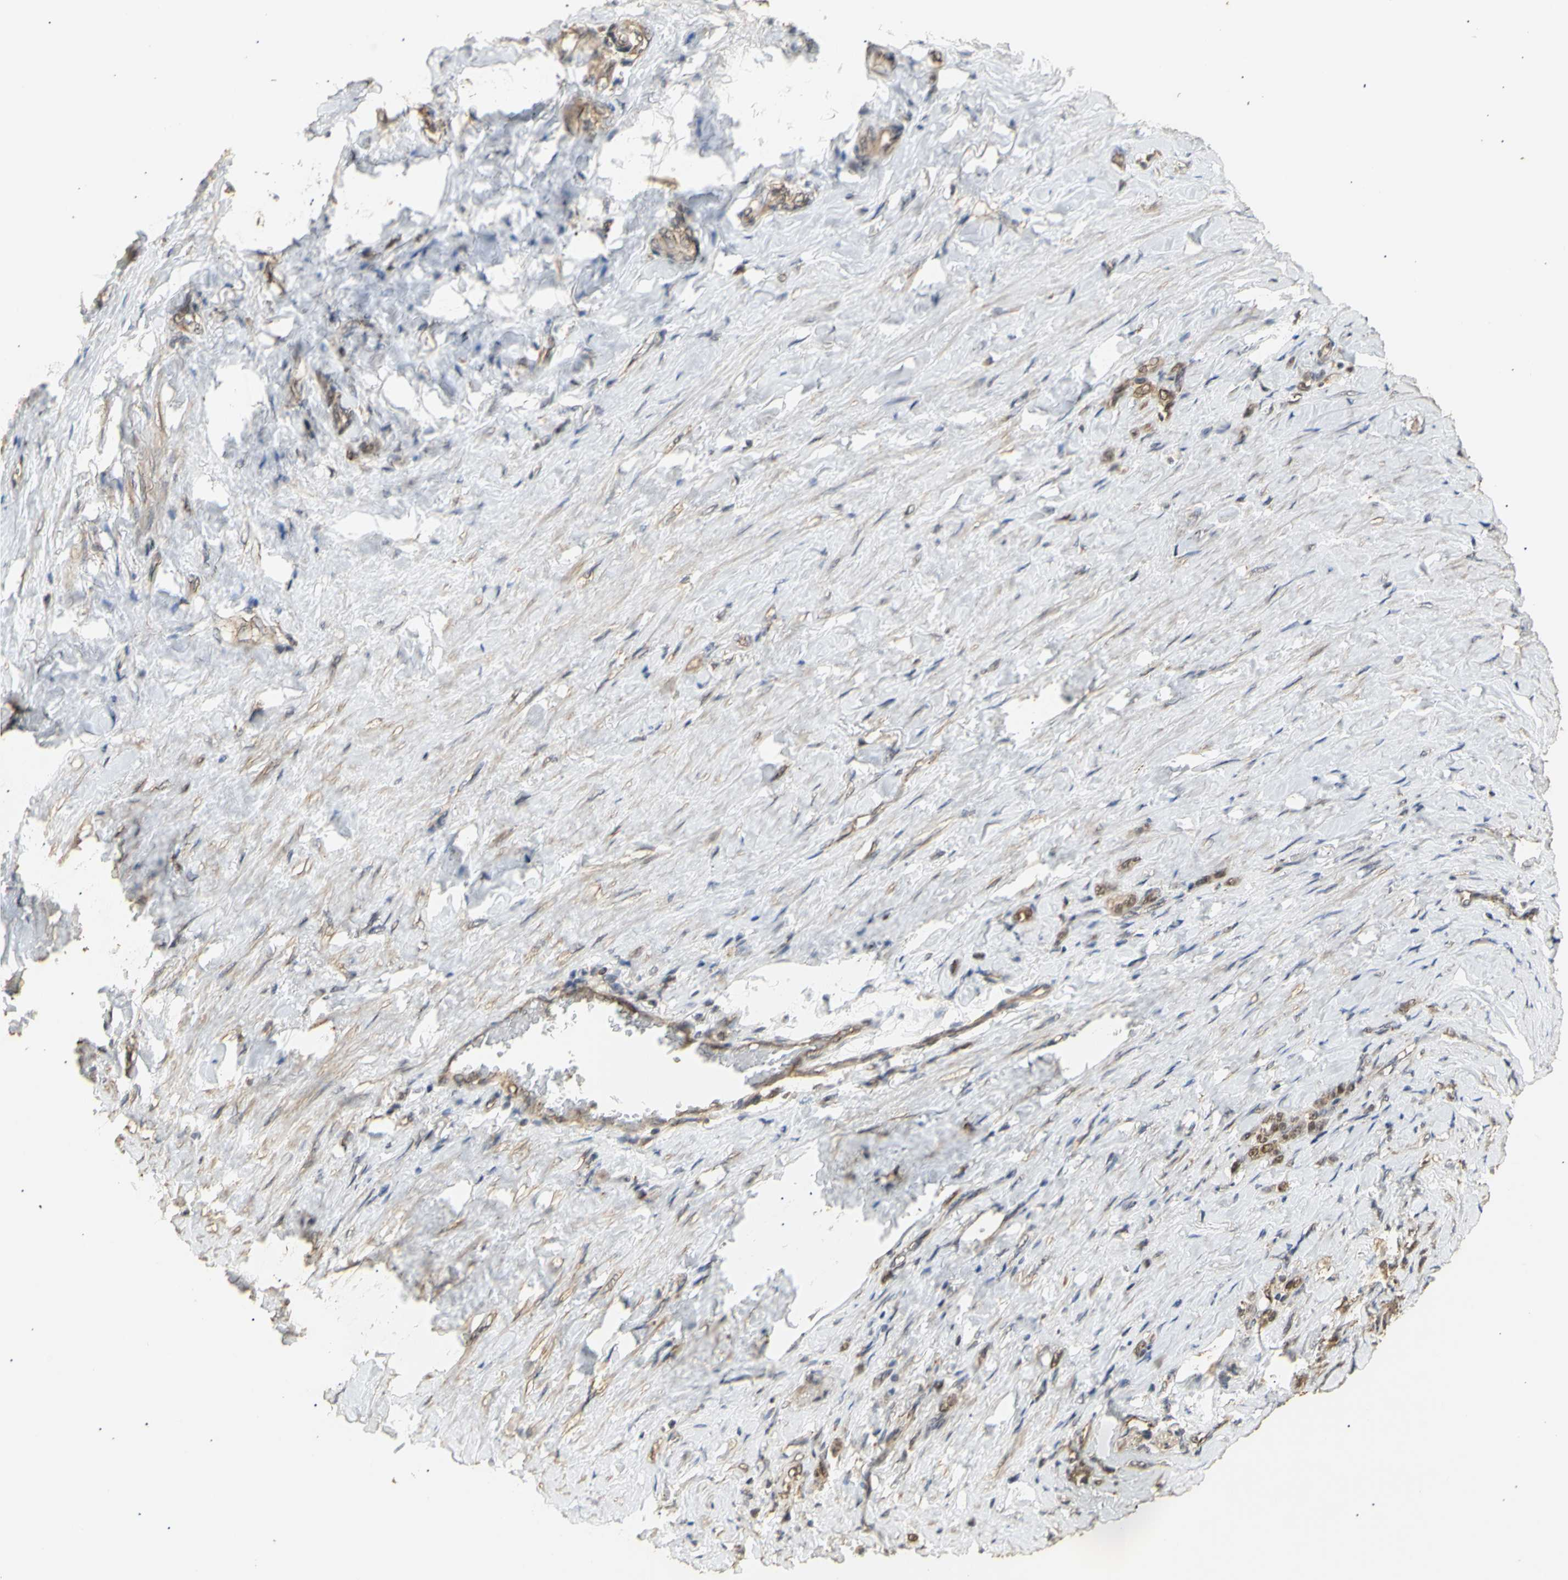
{"staining": {"intensity": "moderate", "quantity": ">75%", "location": "cytoplasmic/membranous"}, "tissue": "stomach cancer", "cell_type": "Tumor cells", "image_type": "cancer", "snomed": [{"axis": "morphology", "description": "Adenocarcinoma, NOS"}, {"axis": "topography", "description": "Stomach"}], "caption": "The photomicrograph demonstrates immunohistochemical staining of stomach adenocarcinoma. There is moderate cytoplasmic/membranous positivity is identified in about >75% of tumor cells. The protein is stained brown, and the nuclei are stained in blue (DAB (3,3'-diaminobenzidine) IHC with brightfield microscopy, high magnification).", "gene": "GTF2E2", "patient": {"sex": "male", "age": 82}}